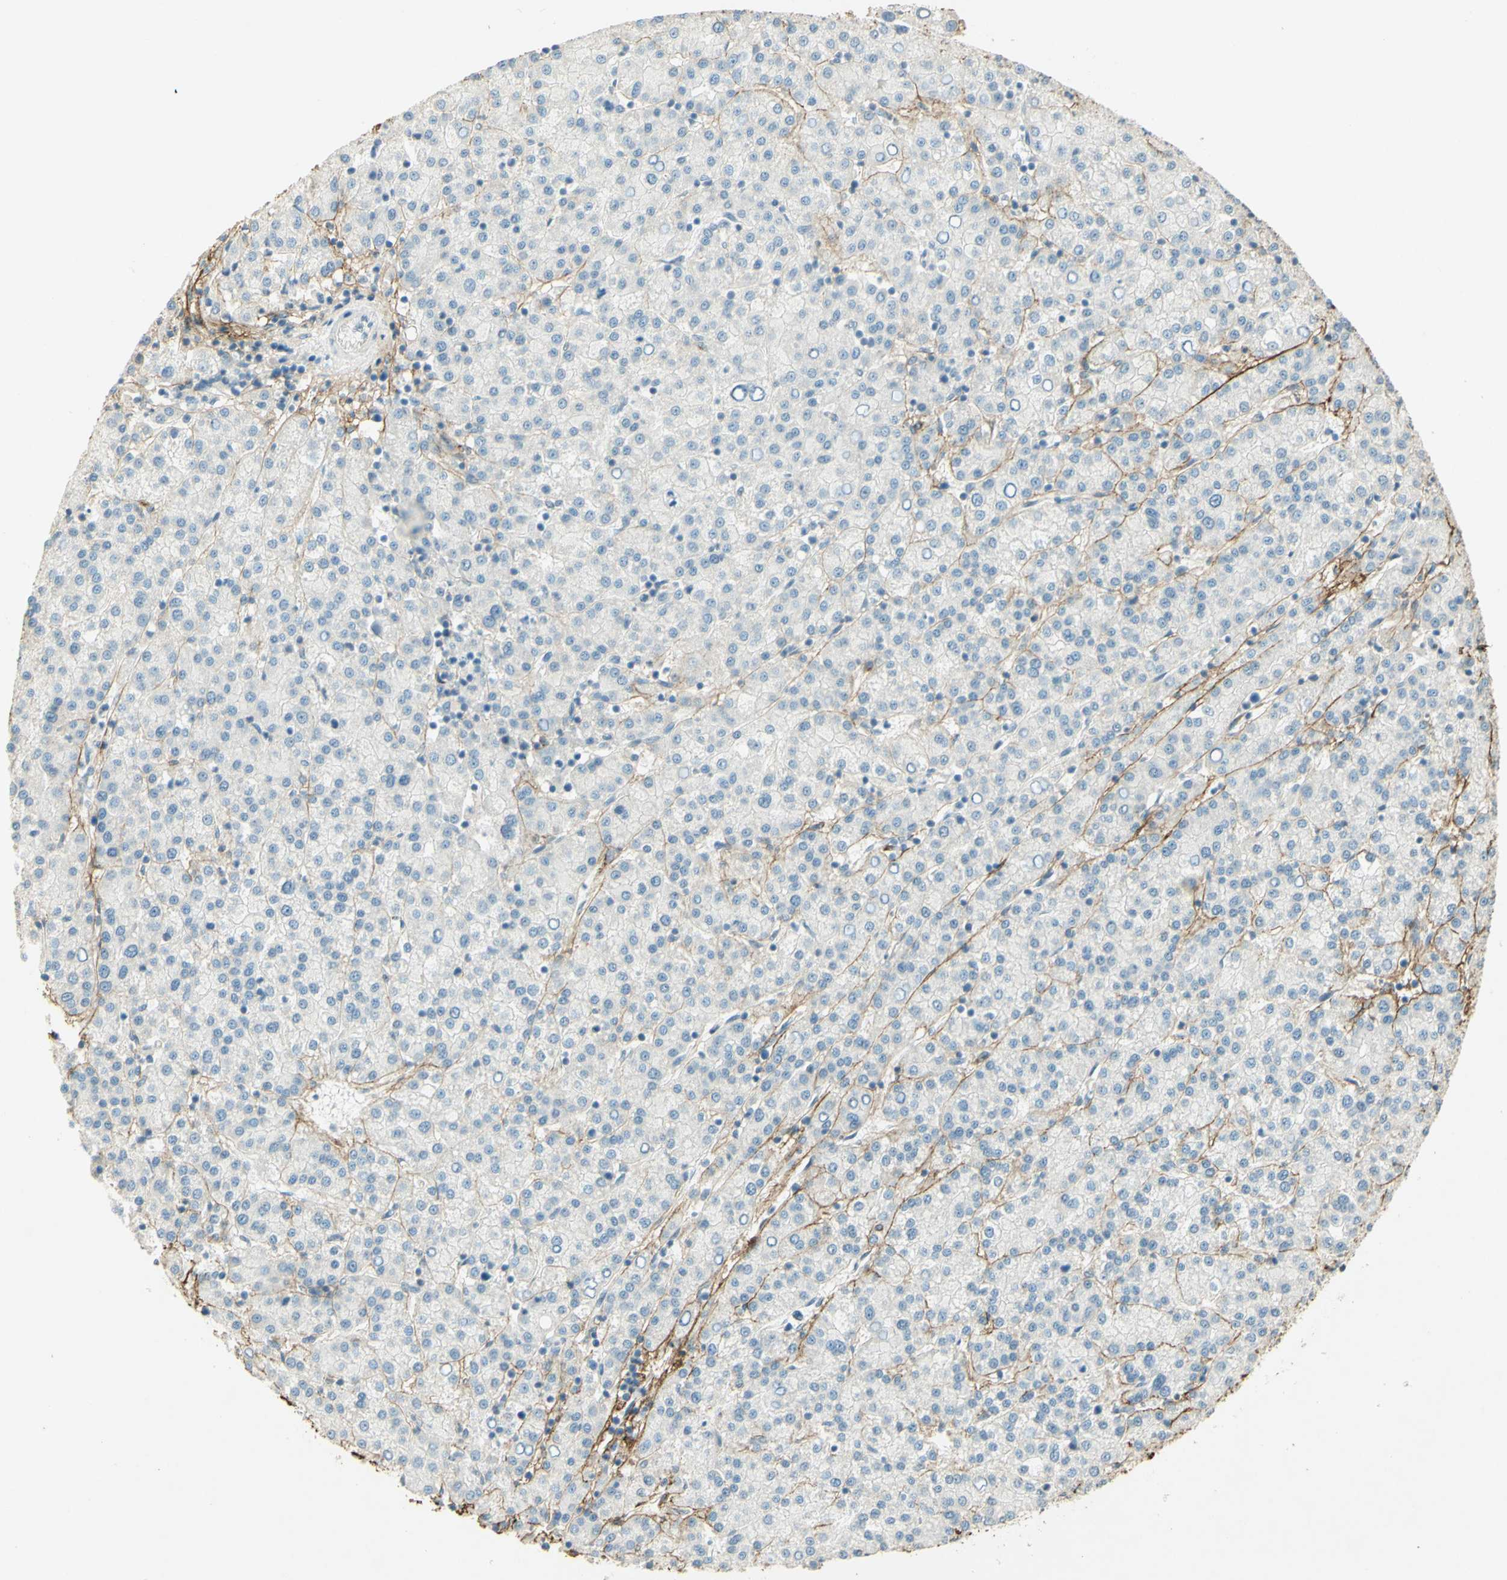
{"staining": {"intensity": "negative", "quantity": "none", "location": "none"}, "tissue": "liver cancer", "cell_type": "Tumor cells", "image_type": "cancer", "snomed": [{"axis": "morphology", "description": "Carcinoma, Hepatocellular, NOS"}, {"axis": "topography", "description": "Liver"}], "caption": "The photomicrograph reveals no staining of tumor cells in hepatocellular carcinoma (liver). (Immunohistochemistry, brightfield microscopy, high magnification).", "gene": "TNN", "patient": {"sex": "female", "age": 58}}